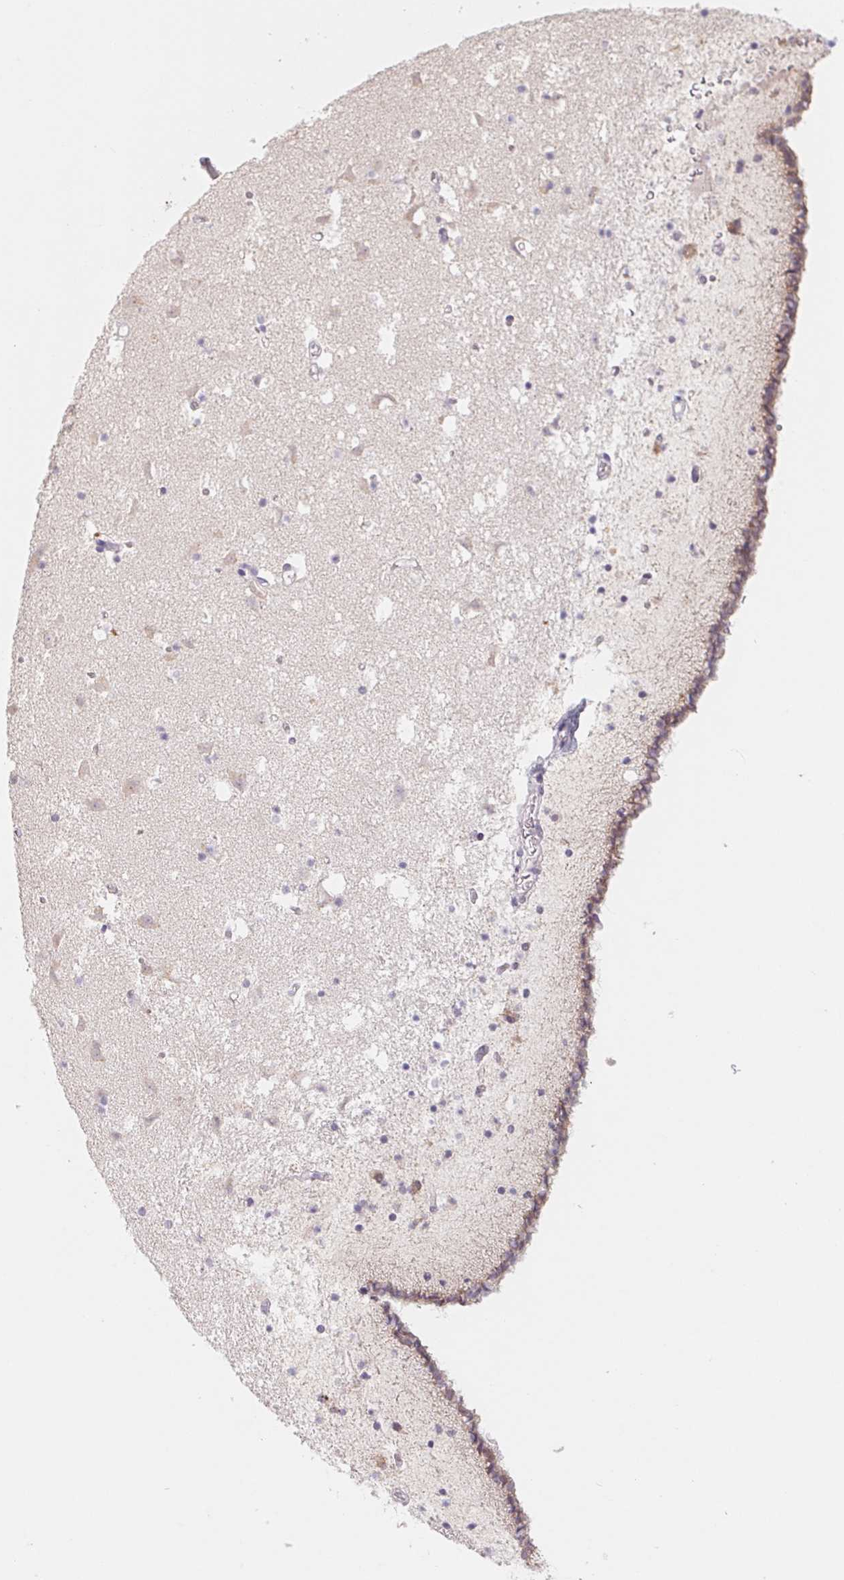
{"staining": {"intensity": "negative", "quantity": "none", "location": "none"}, "tissue": "caudate", "cell_type": "Glial cells", "image_type": "normal", "snomed": [{"axis": "morphology", "description": "Normal tissue, NOS"}, {"axis": "topography", "description": "Lateral ventricle wall"}], "caption": "Micrograph shows no significant protein staining in glial cells of benign caudate.", "gene": "PNMA8B", "patient": {"sex": "female", "age": 42}}